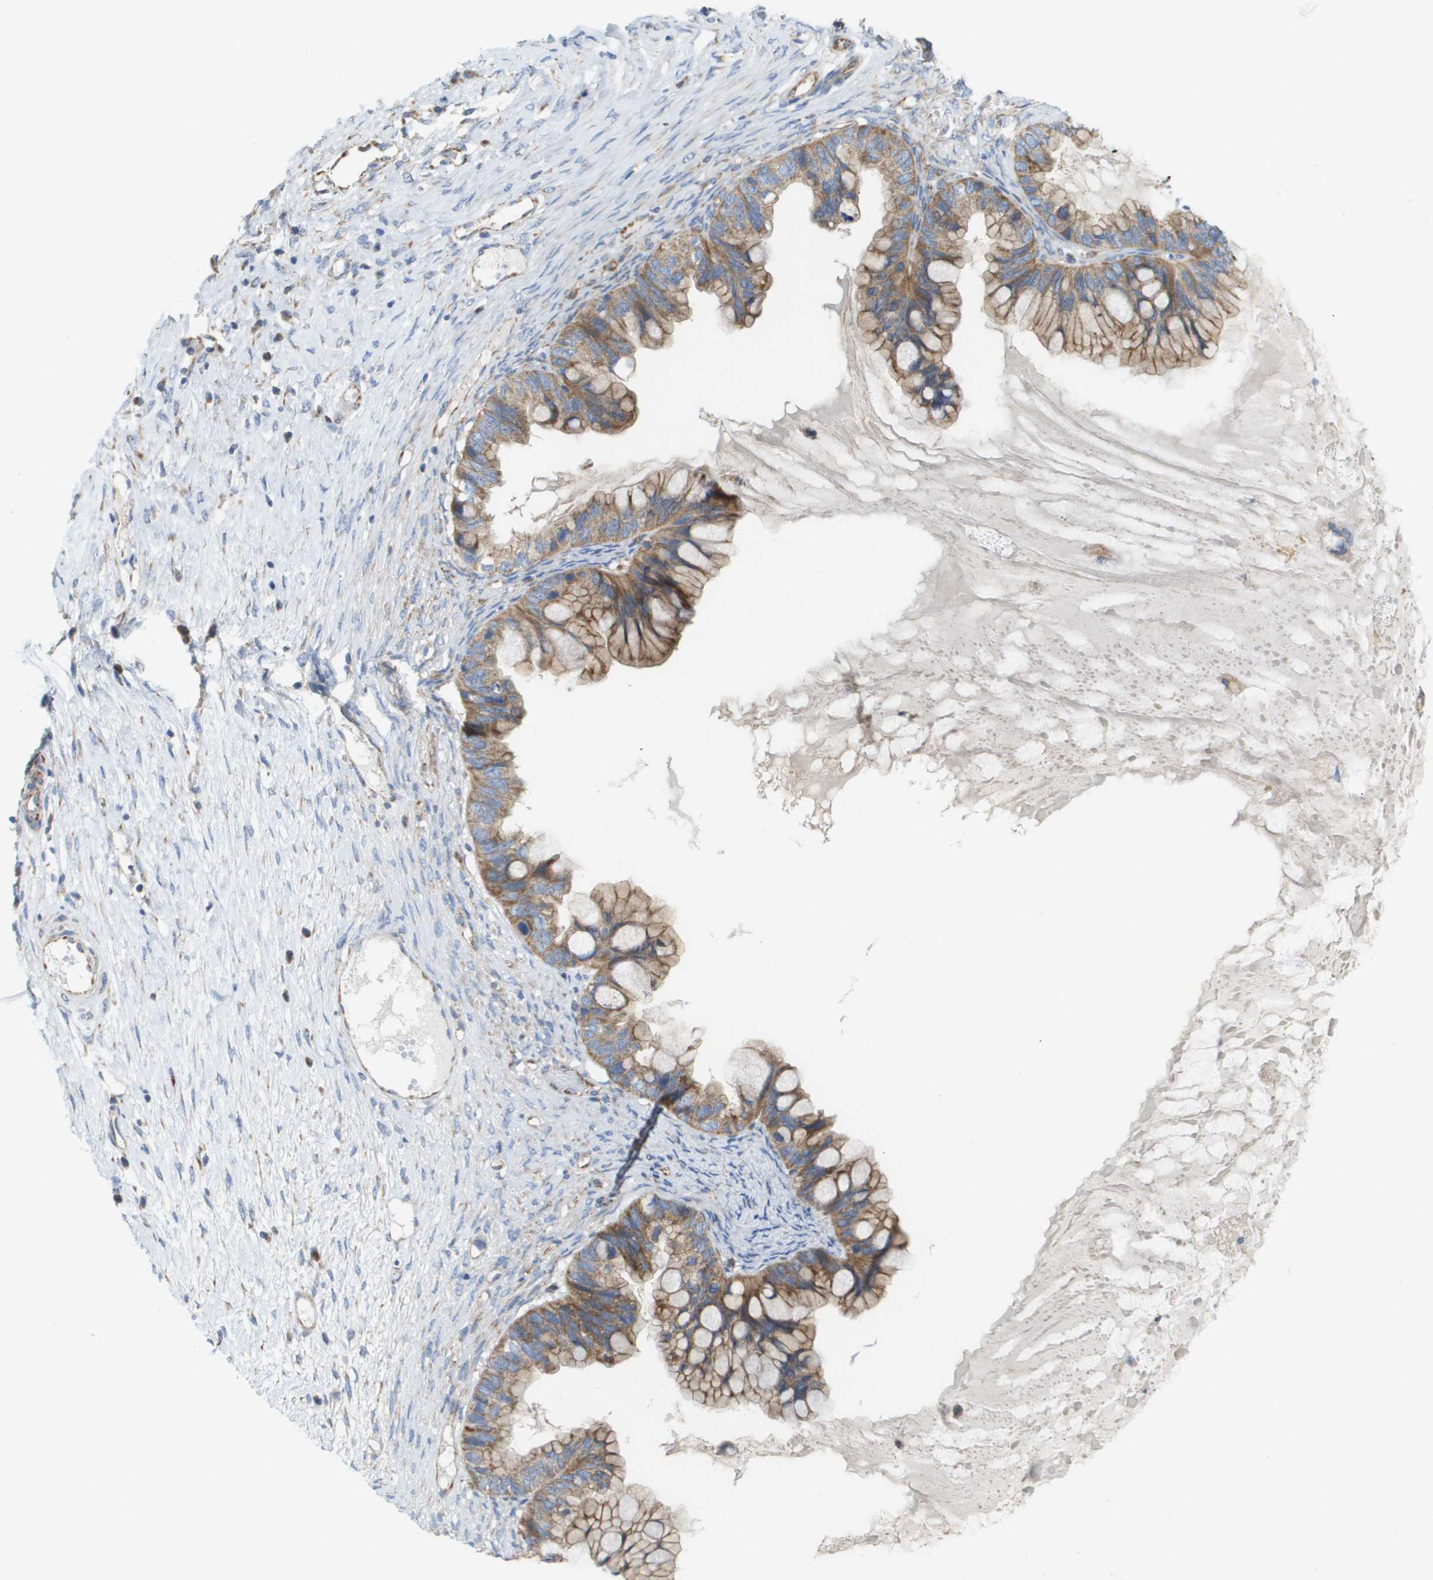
{"staining": {"intensity": "moderate", "quantity": ">75%", "location": "cytoplasmic/membranous"}, "tissue": "ovarian cancer", "cell_type": "Tumor cells", "image_type": "cancer", "snomed": [{"axis": "morphology", "description": "Cystadenocarcinoma, mucinous, NOS"}, {"axis": "topography", "description": "Ovary"}], "caption": "Protein staining of ovarian cancer (mucinous cystadenocarcinoma) tissue shows moderate cytoplasmic/membranous staining in about >75% of tumor cells.", "gene": "FIS1", "patient": {"sex": "female", "age": 80}}